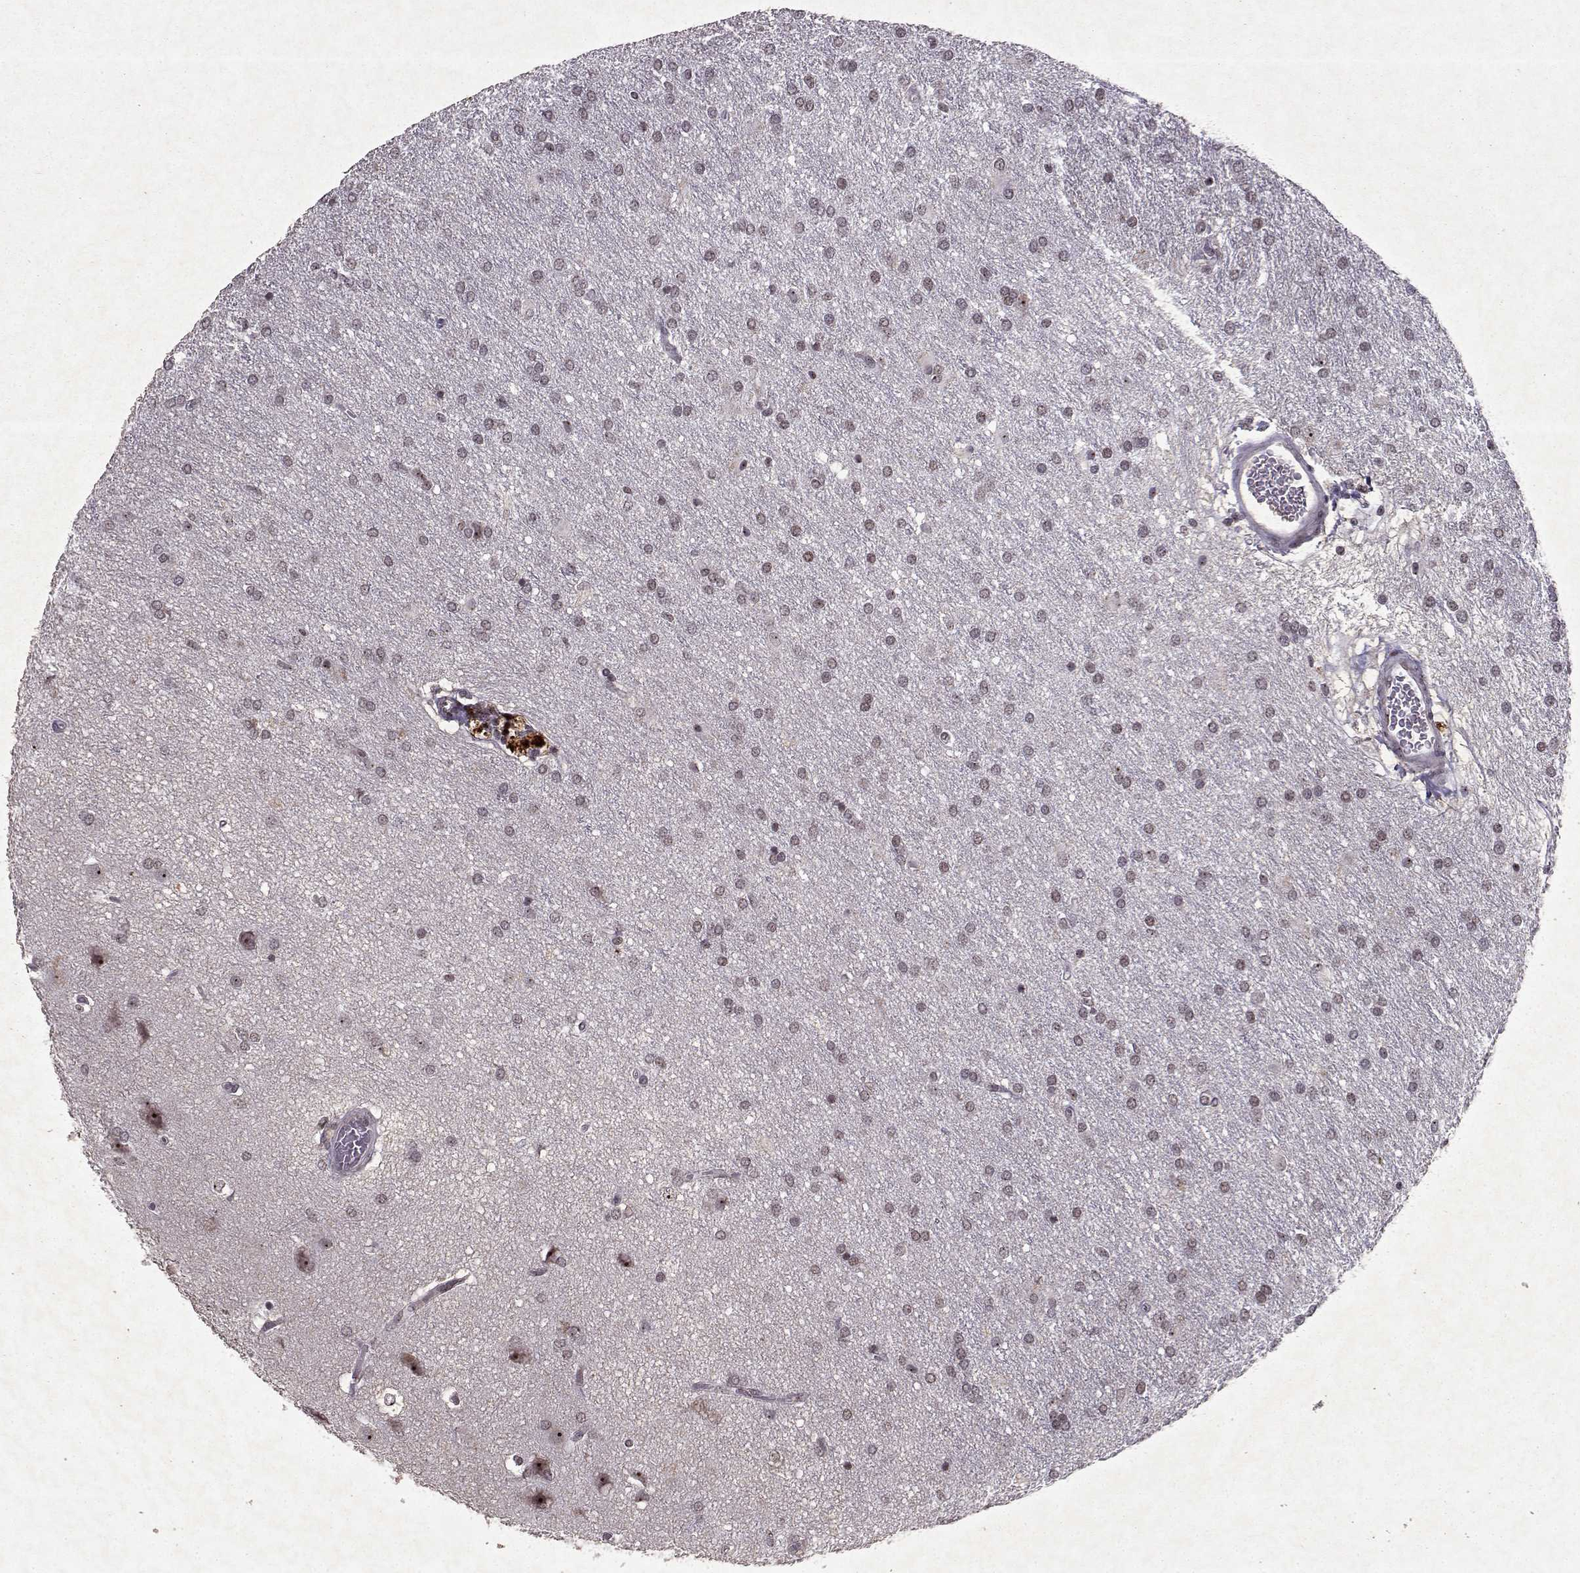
{"staining": {"intensity": "negative", "quantity": "none", "location": "none"}, "tissue": "glioma", "cell_type": "Tumor cells", "image_type": "cancer", "snomed": [{"axis": "morphology", "description": "Glioma, malignant, Low grade"}, {"axis": "topography", "description": "Brain"}], "caption": "Glioma was stained to show a protein in brown. There is no significant staining in tumor cells.", "gene": "DDX56", "patient": {"sex": "female", "age": 32}}